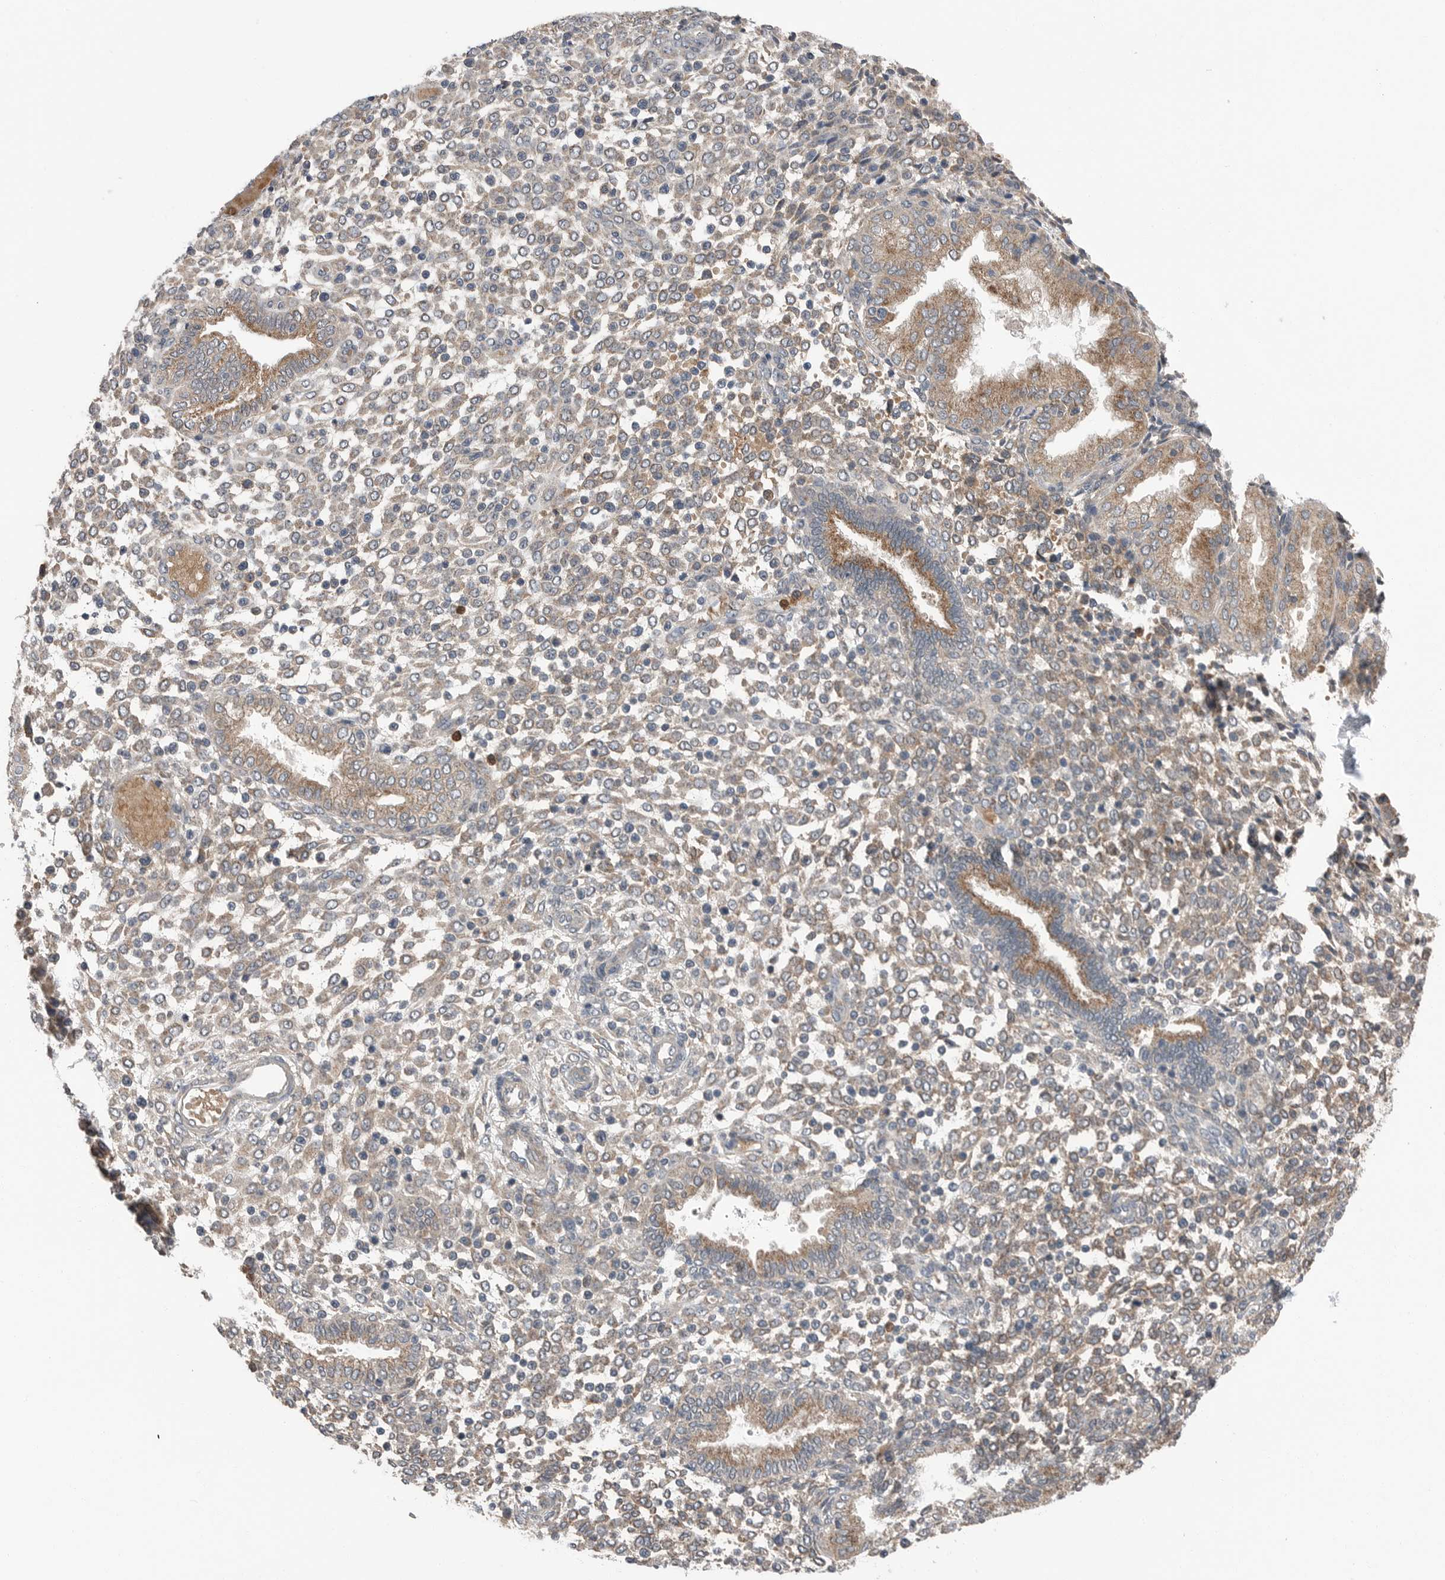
{"staining": {"intensity": "weak", "quantity": ">75%", "location": "cytoplasmic/membranous"}, "tissue": "endometrium", "cell_type": "Cells in endometrial stroma", "image_type": "normal", "snomed": [{"axis": "morphology", "description": "Normal tissue, NOS"}, {"axis": "topography", "description": "Endometrium"}], "caption": "Immunohistochemical staining of unremarkable human endometrium exhibits weak cytoplasmic/membranous protein staining in about >75% of cells in endometrial stroma.", "gene": "SCP2", "patient": {"sex": "female", "age": 53}}